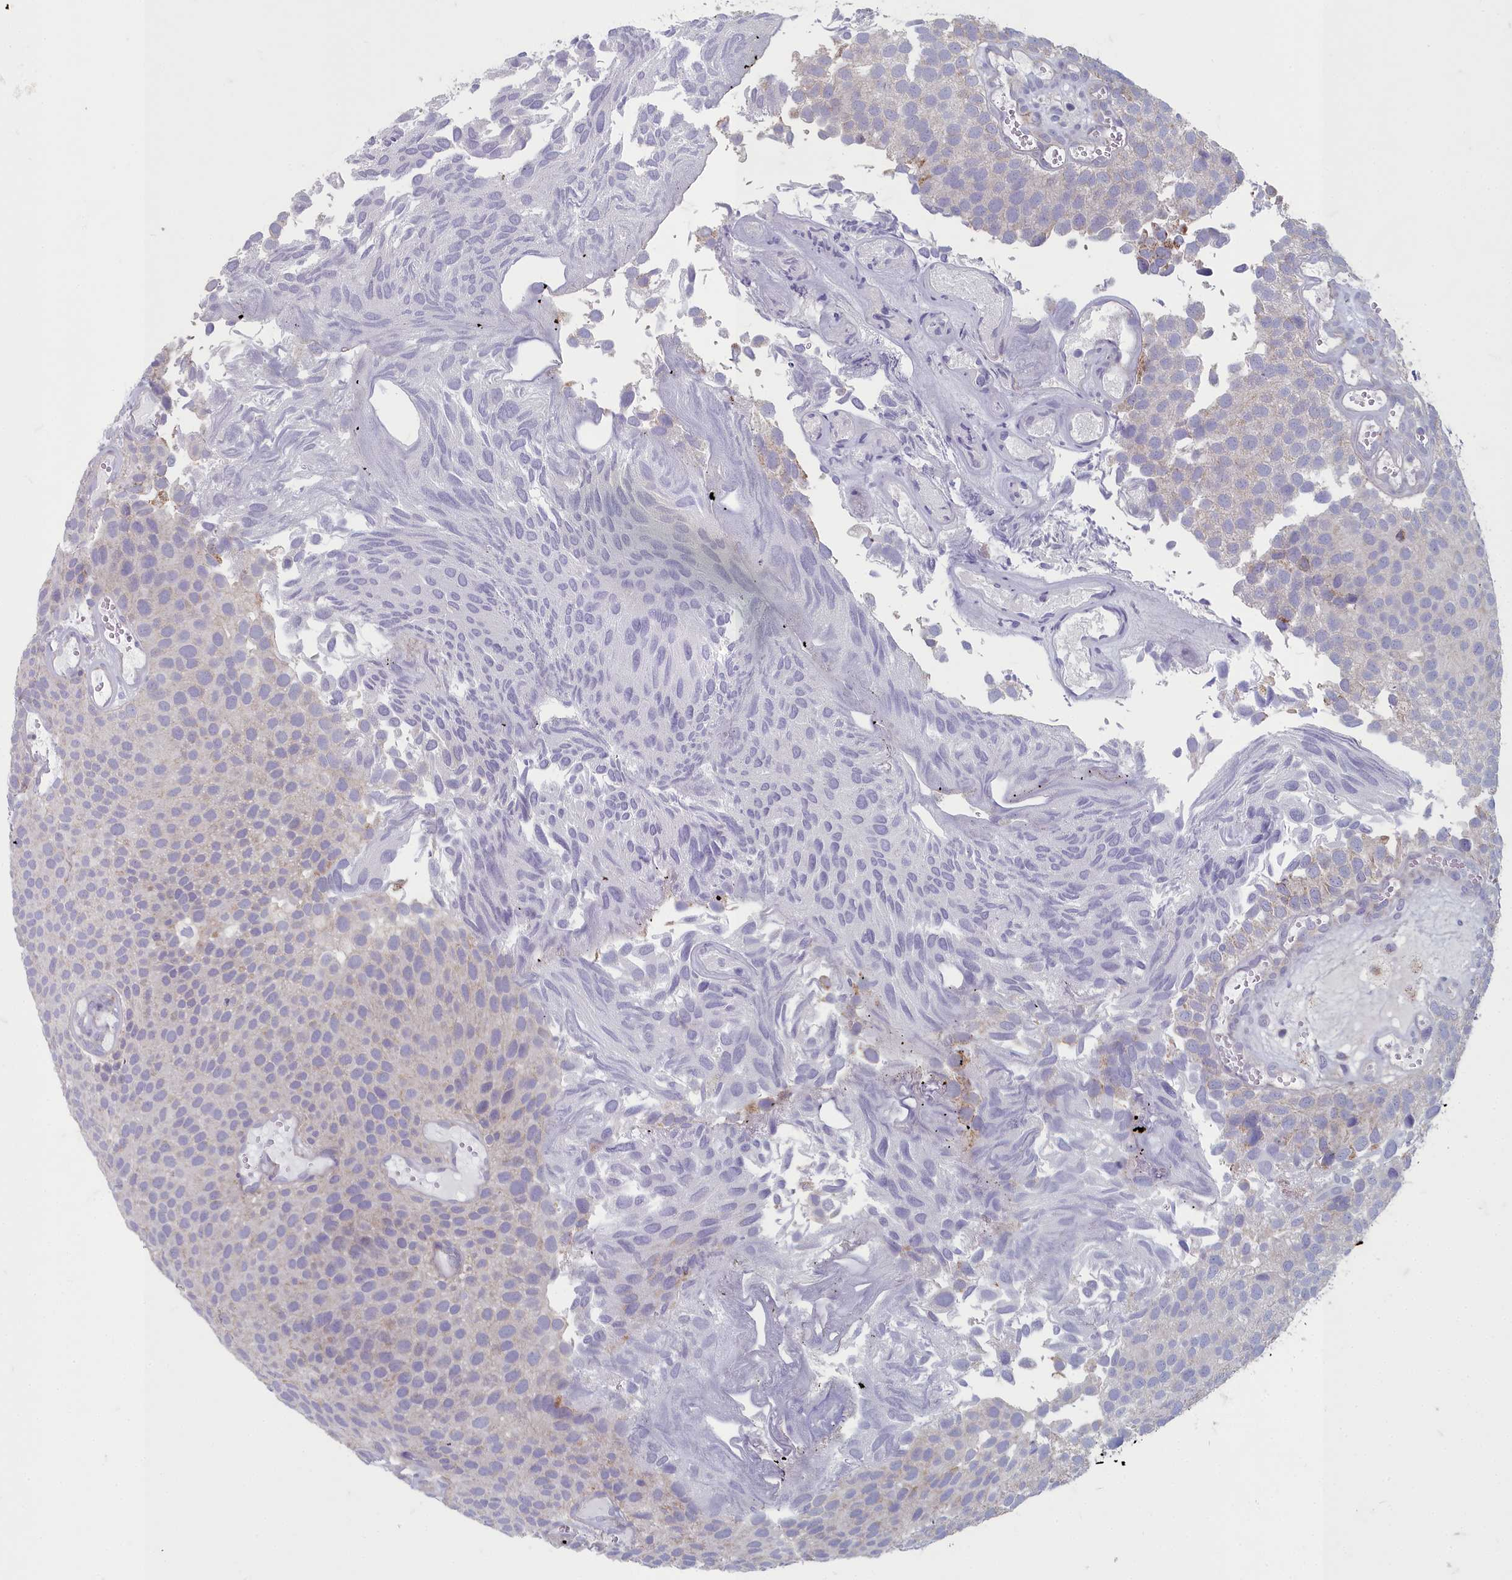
{"staining": {"intensity": "weak", "quantity": "<25%", "location": "cytoplasmic/membranous"}, "tissue": "urothelial cancer", "cell_type": "Tumor cells", "image_type": "cancer", "snomed": [{"axis": "morphology", "description": "Urothelial carcinoma, Low grade"}, {"axis": "topography", "description": "Urinary bladder"}], "caption": "Urothelial carcinoma (low-grade) was stained to show a protein in brown. There is no significant staining in tumor cells.", "gene": "INSYN2A", "patient": {"sex": "male", "age": 89}}